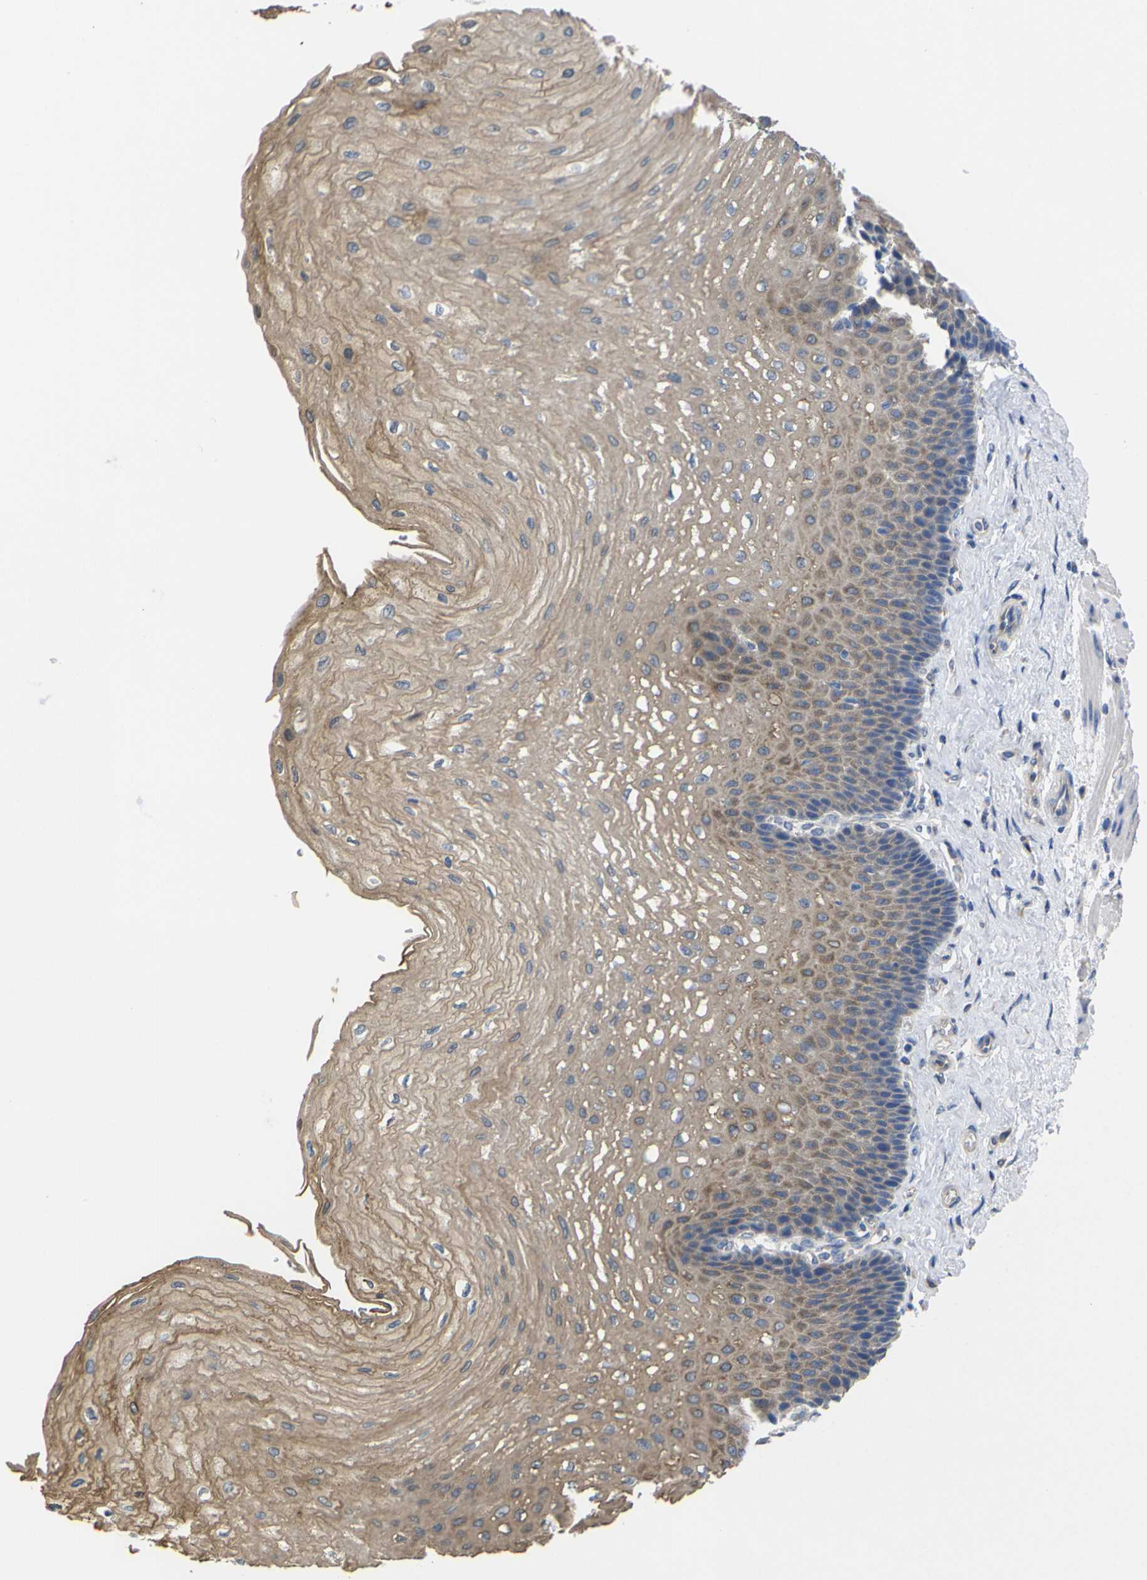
{"staining": {"intensity": "moderate", "quantity": ">75%", "location": "cytoplasmic/membranous"}, "tissue": "esophagus", "cell_type": "Squamous epithelial cells", "image_type": "normal", "snomed": [{"axis": "morphology", "description": "Normal tissue, NOS"}, {"axis": "topography", "description": "Esophagus"}], "caption": "Immunohistochemistry (IHC) (DAB) staining of unremarkable esophagus shows moderate cytoplasmic/membranous protein positivity in approximately >75% of squamous epithelial cells.", "gene": "USH1C", "patient": {"sex": "female", "age": 72}}